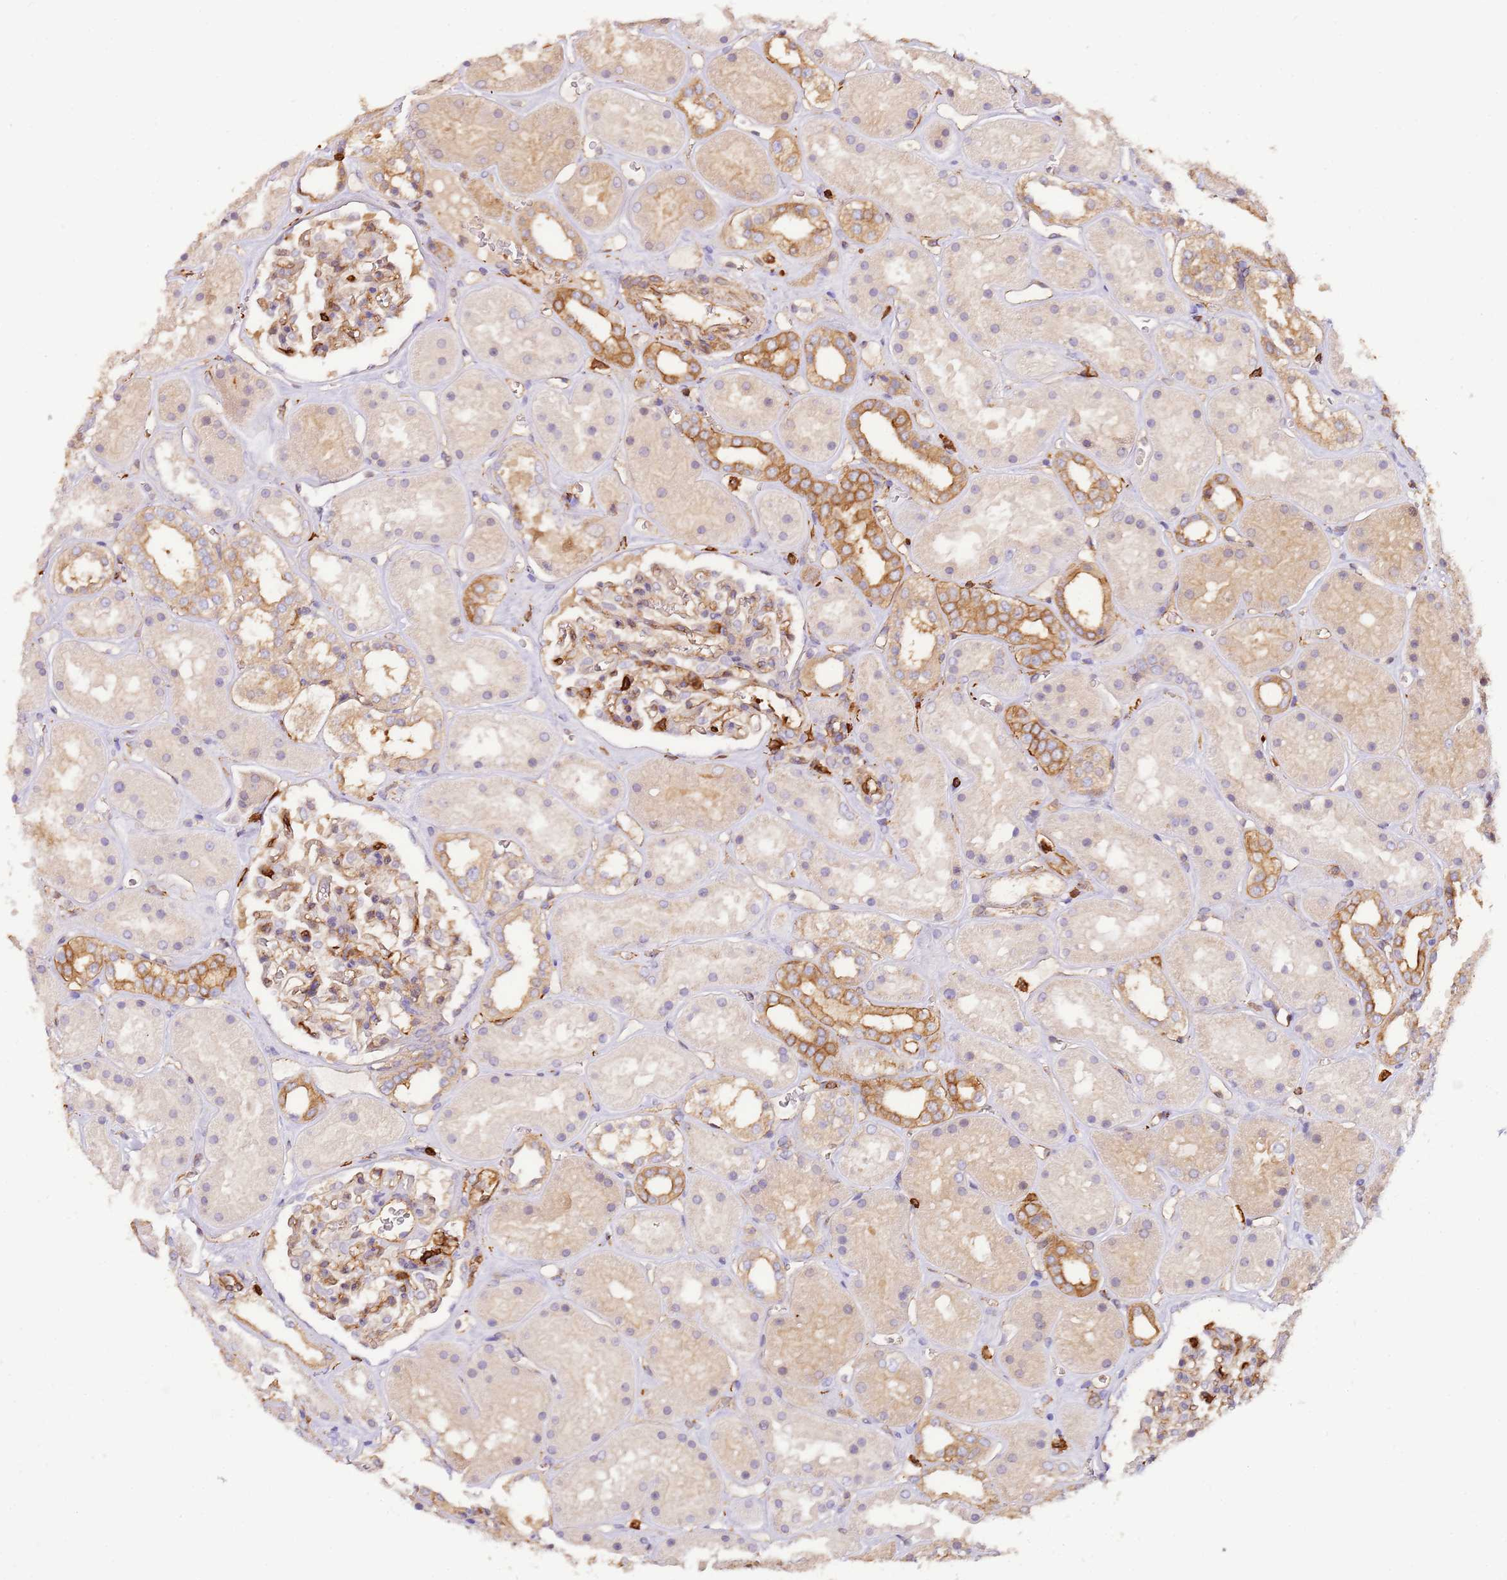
{"staining": {"intensity": "moderate", "quantity": "25%-75%", "location": "cytoplasmic/membranous"}, "tissue": "kidney", "cell_type": "Cells in glomeruli", "image_type": "normal", "snomed": [{"axis": "morphology", "description": "Normal tissue, NOS"}, {"axis": "topography", "description": "Kidney"}], "caption": "Immunohistochemistry (IHC) micrograph of benign human kidney stained for a protein (brown), which demonstrates medium levels of moderate cytoplasmic/membranous staining in about 25%-75% of cells in glomeruli.", "gene": "OR6P1", "patient": {"sex": "female", "age": 41}}